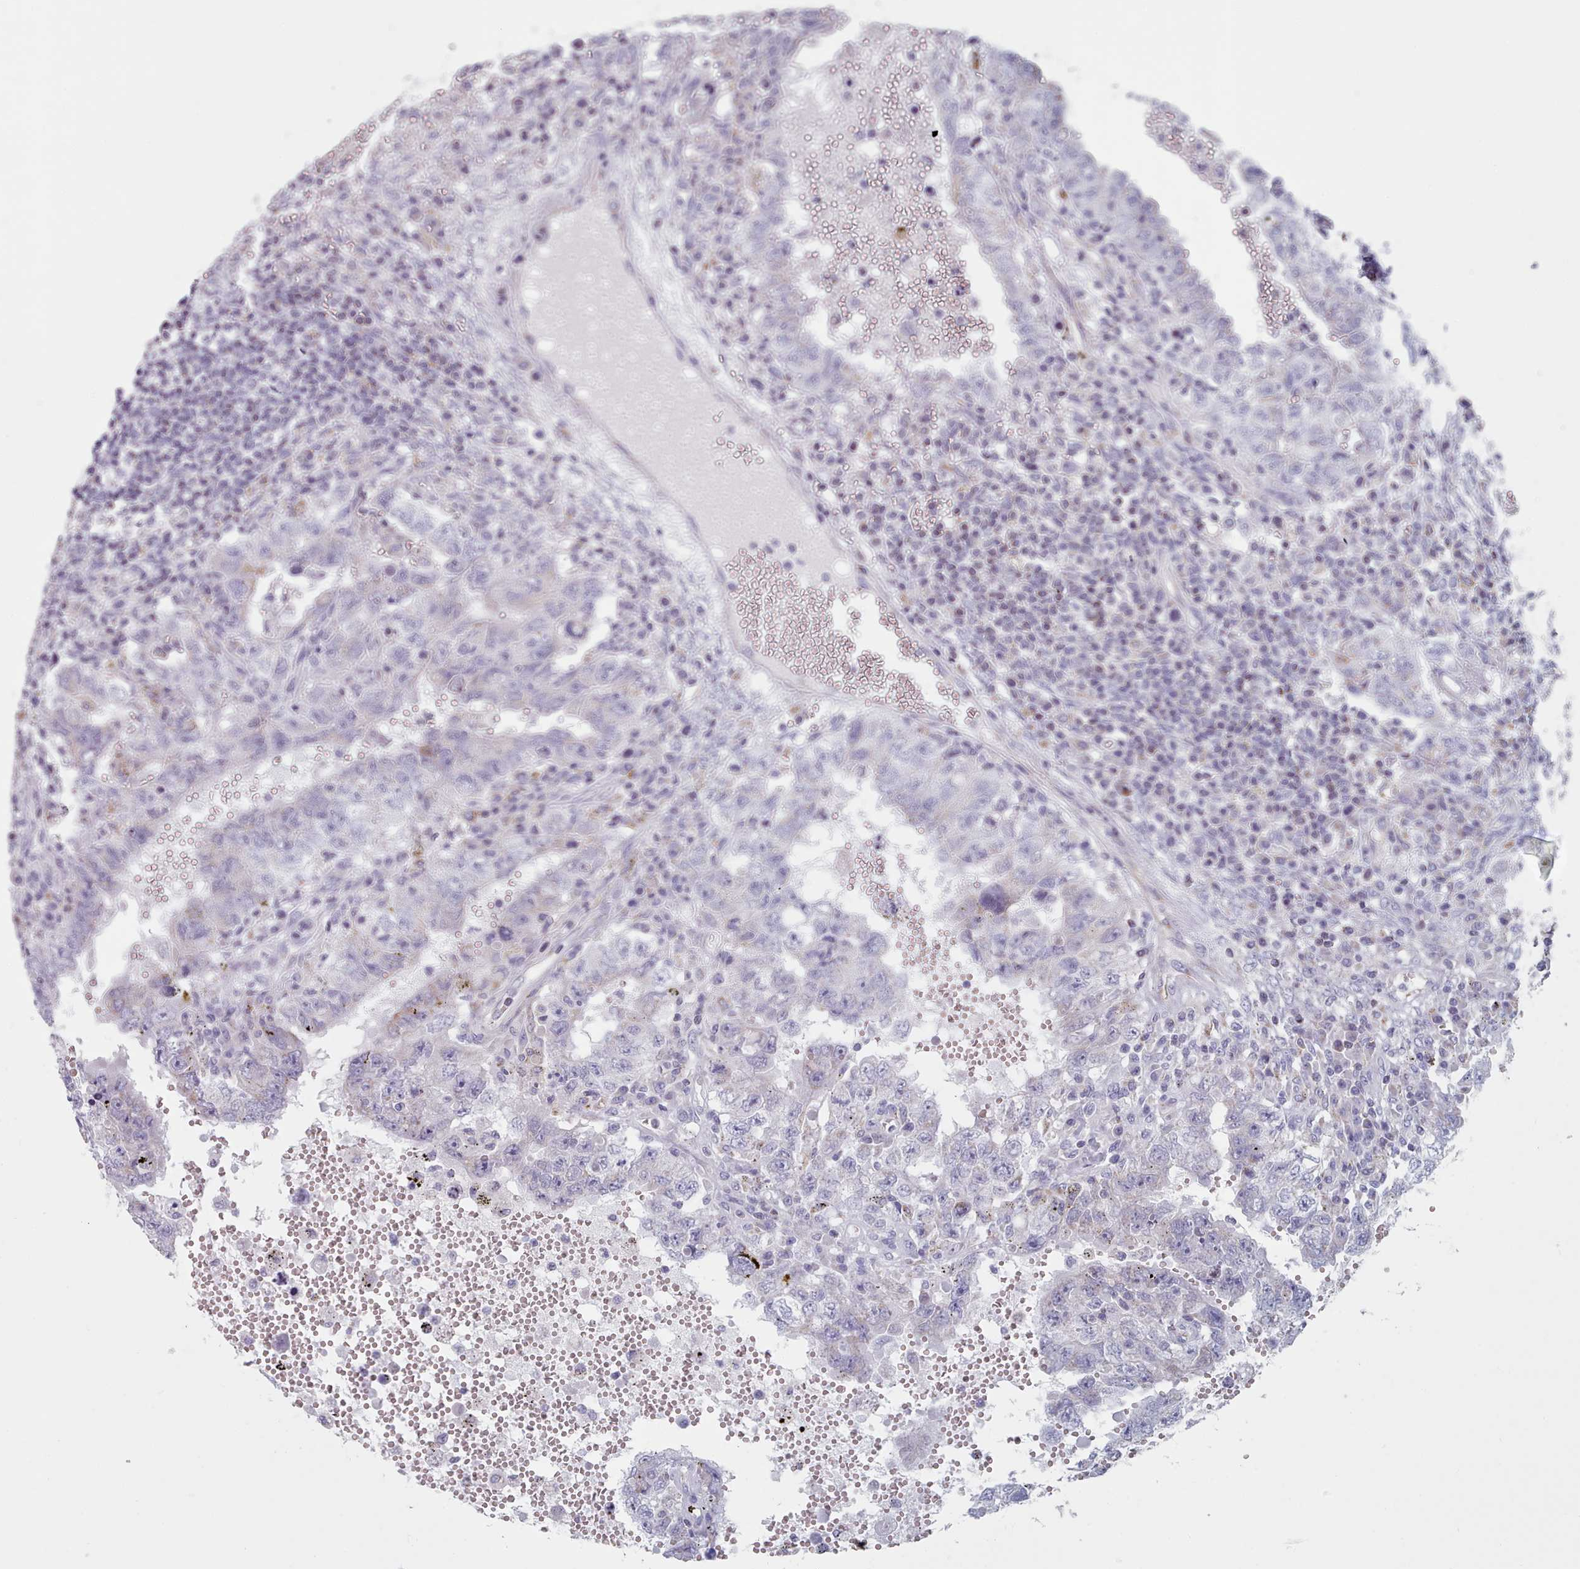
{"staining": {"intensity": "negative", "quantity": "none", "location": "none"}, "tissue": "testis cancer", "cell_type": "Tumor cells", "image_type": "cancer", "snomed": [{"axis": "morphology", "description": "Carcinoma, Embryonal, NOS"}, {"axis": "topography", "description": "Testis"}], "caption": "Tumor cells show no significant protein staining in testis cancer (embryonal carcinoma).", "gene": "FAM170B", "patient": {"sex": "male", "age": 26}}